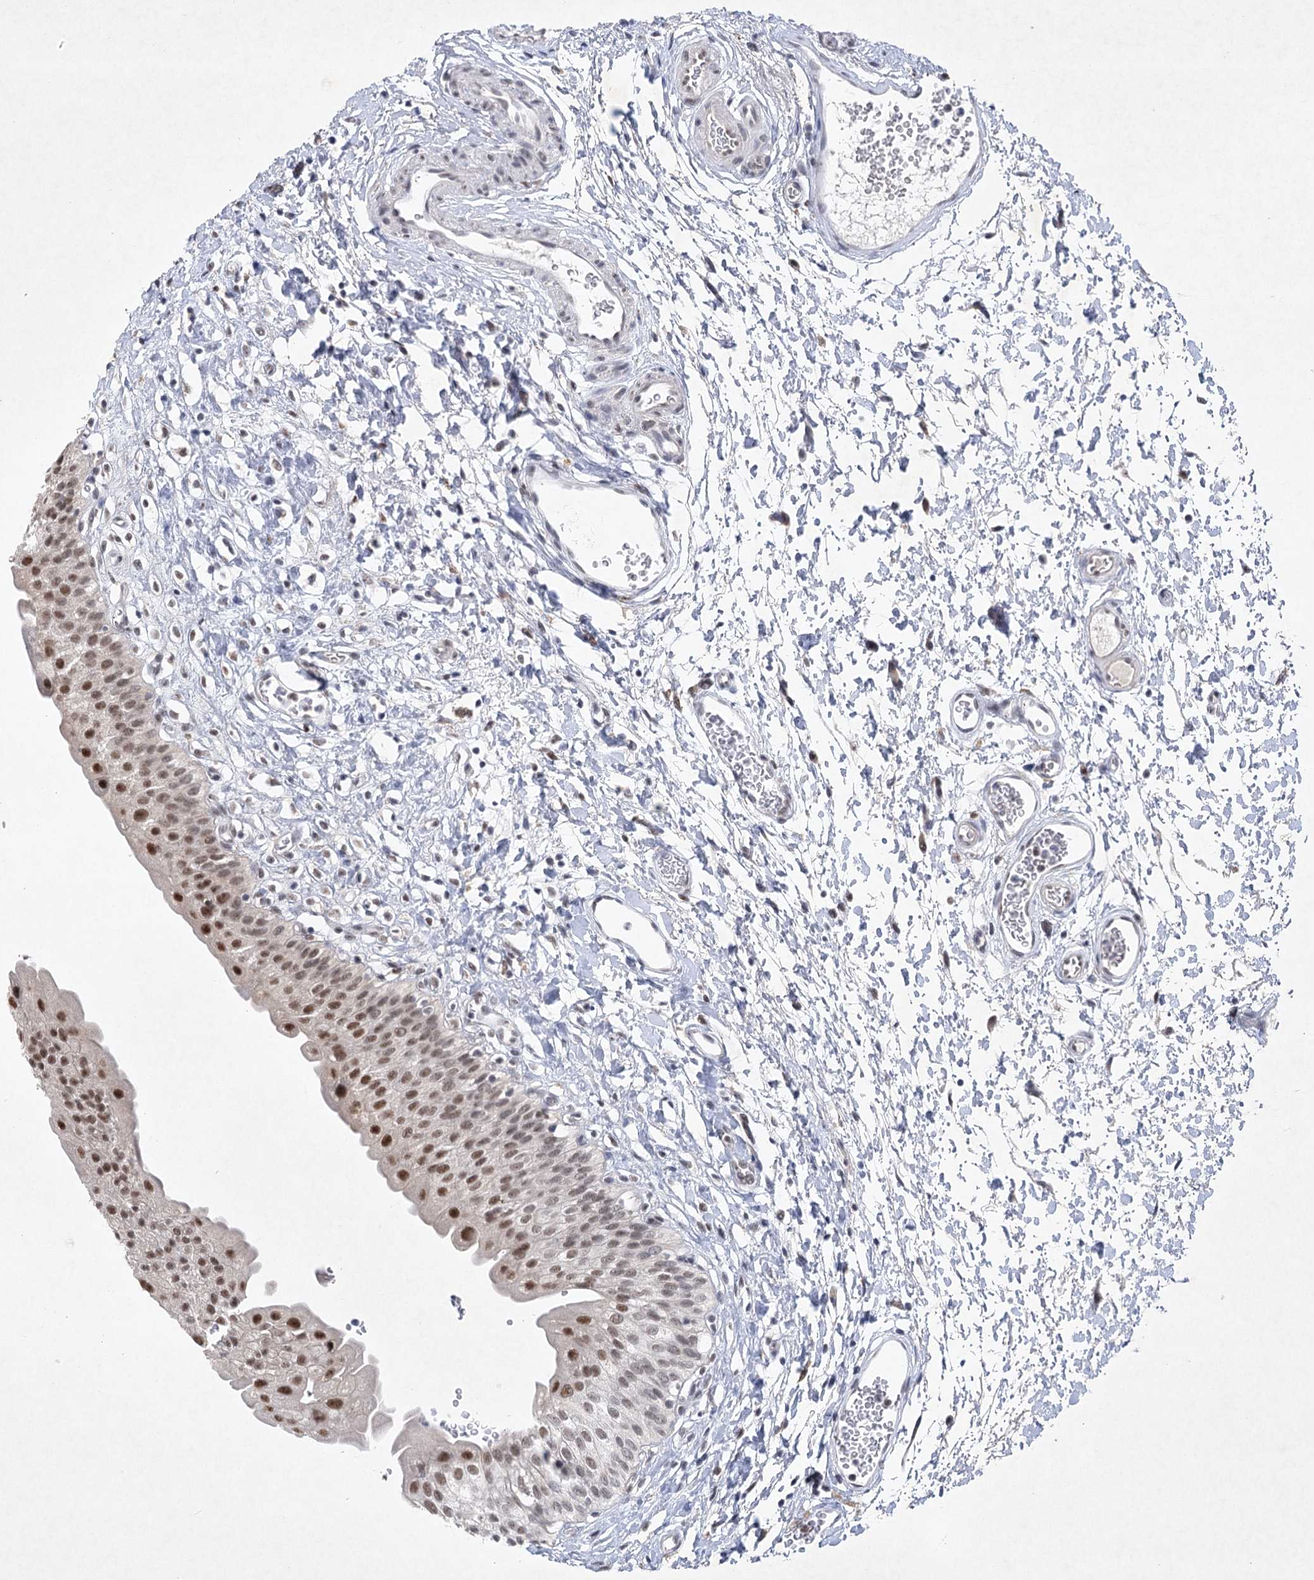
{"staining": {"intensity": "moderate", "quantity": ">75%", "location": "nuclear"}, "tissue": "urinary bladder", "cell_type": "Urothelial cells", "image_type": "normal", "snomed": [{"axis": "morphology", "description": "Normal tissue, NOS"}, {"axis": "topography", "description": "Urinary bladder"}], "caption": "Immunohistochemistry (IHC) of benign urinary bladder reveals medium levels of moderate nuclear staining in about >75% of urothelial cells. (Brightfield microscopy of DAB IHC at high magnification).", "gene": "ENSG00000275740", "patient": {"sex": "male", "age": 51}}